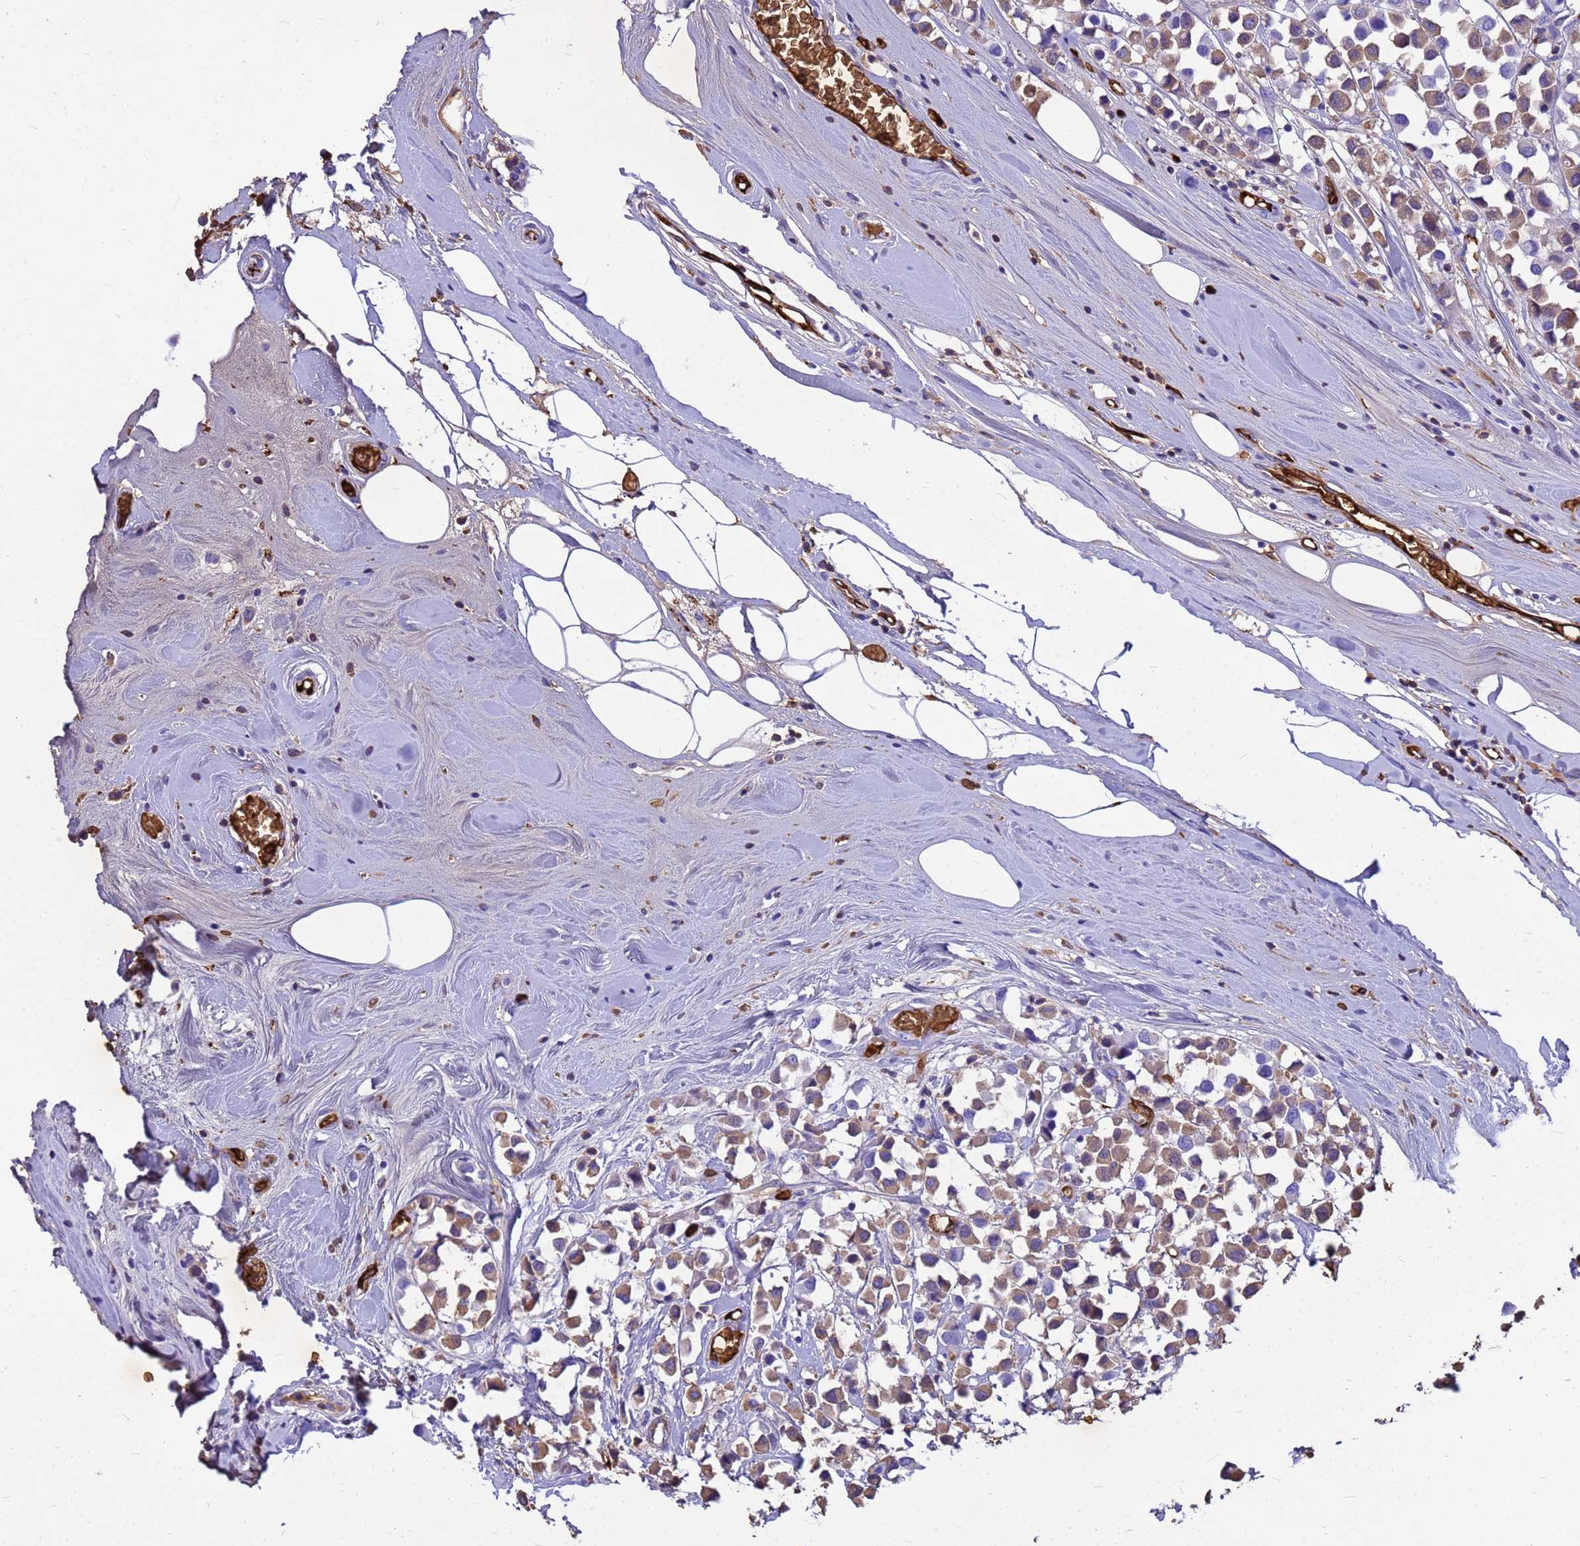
{"staining": {"intensity": "moderate", "quantity": "25%-75%", "location": "cytoplasmic/membranous,nuclear"}, "tissue": "breast cancer", "cell_type": "Tumor cells", "image_type": "cancer", "snomed": [{"axis": "morphology", "description": "Duct carcinoma"}, {"axis": "topography", "description": "Breast"}], "caption": "Immunohistochemical staining of human infiltrating ductal carcinoma (breast) demonstrates moderate cytoplasmic/membranous and nuclear protein expression in approximately 25%-75% of tumor cells.", "gene": "HBA2", "patient": {"sex": "female", "age": 61}}